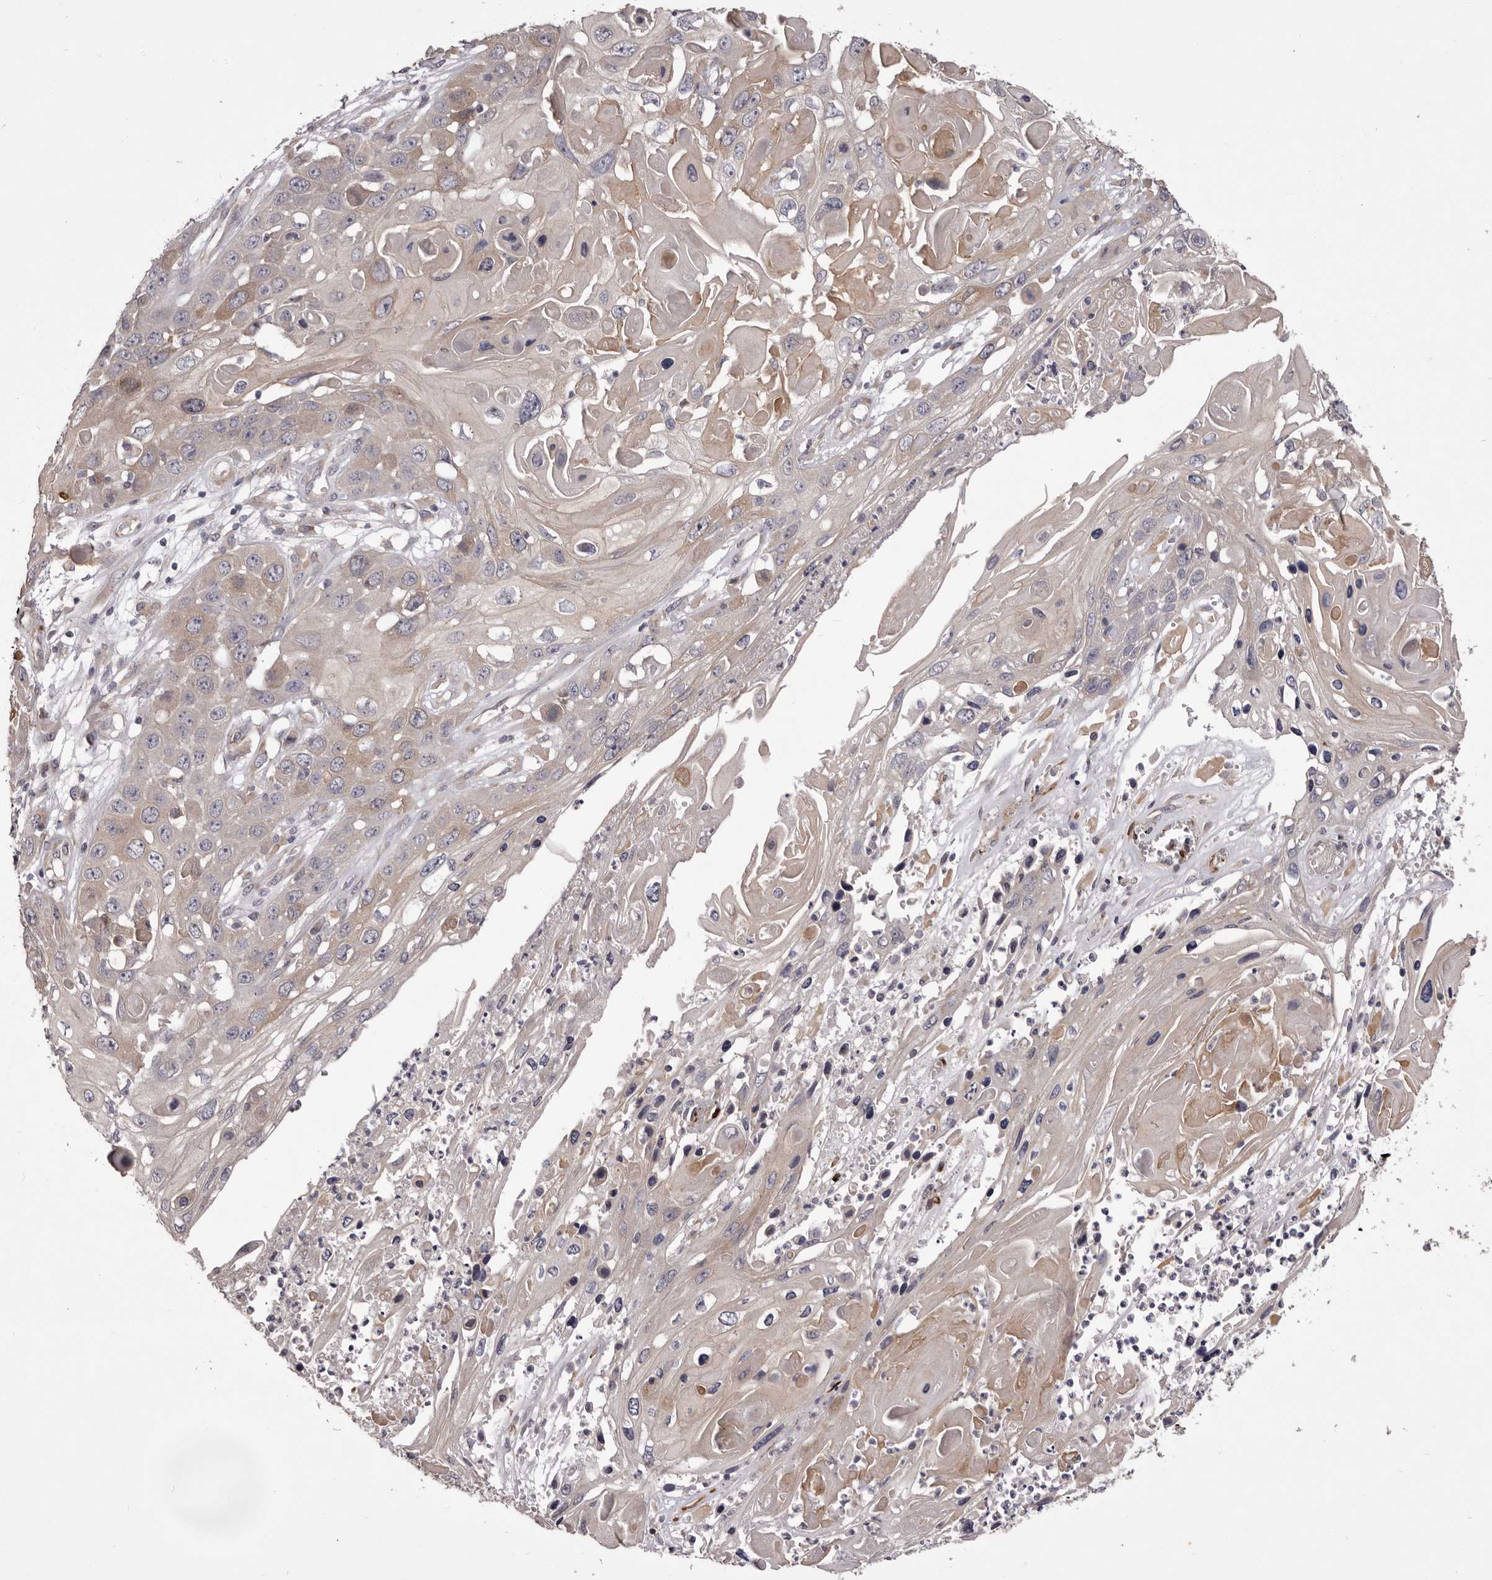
{"staining": {"intensity": "weak", "quantity": "<25%", "location": "cytoplasmic/membranous"}, "tissue": "skin cancer", "cell_type": "Tumor cells", "image_type": "cancer", "snomed": [{"axis": "morphology", "description": "Squamous cell carcinoma, NOS"}, {"axis": "topography", "description": "Skin"}], "caption": "Immunohistochemistry image of neoplastic tissue: human skin cancer (squamous cell carcinoma) stained with DAB (3,3'-diaminobenzidine) displays no significant protein expression in tumor cells.", "gene": "PNRC1", "patient": {"sex": "male", "age": 55}}